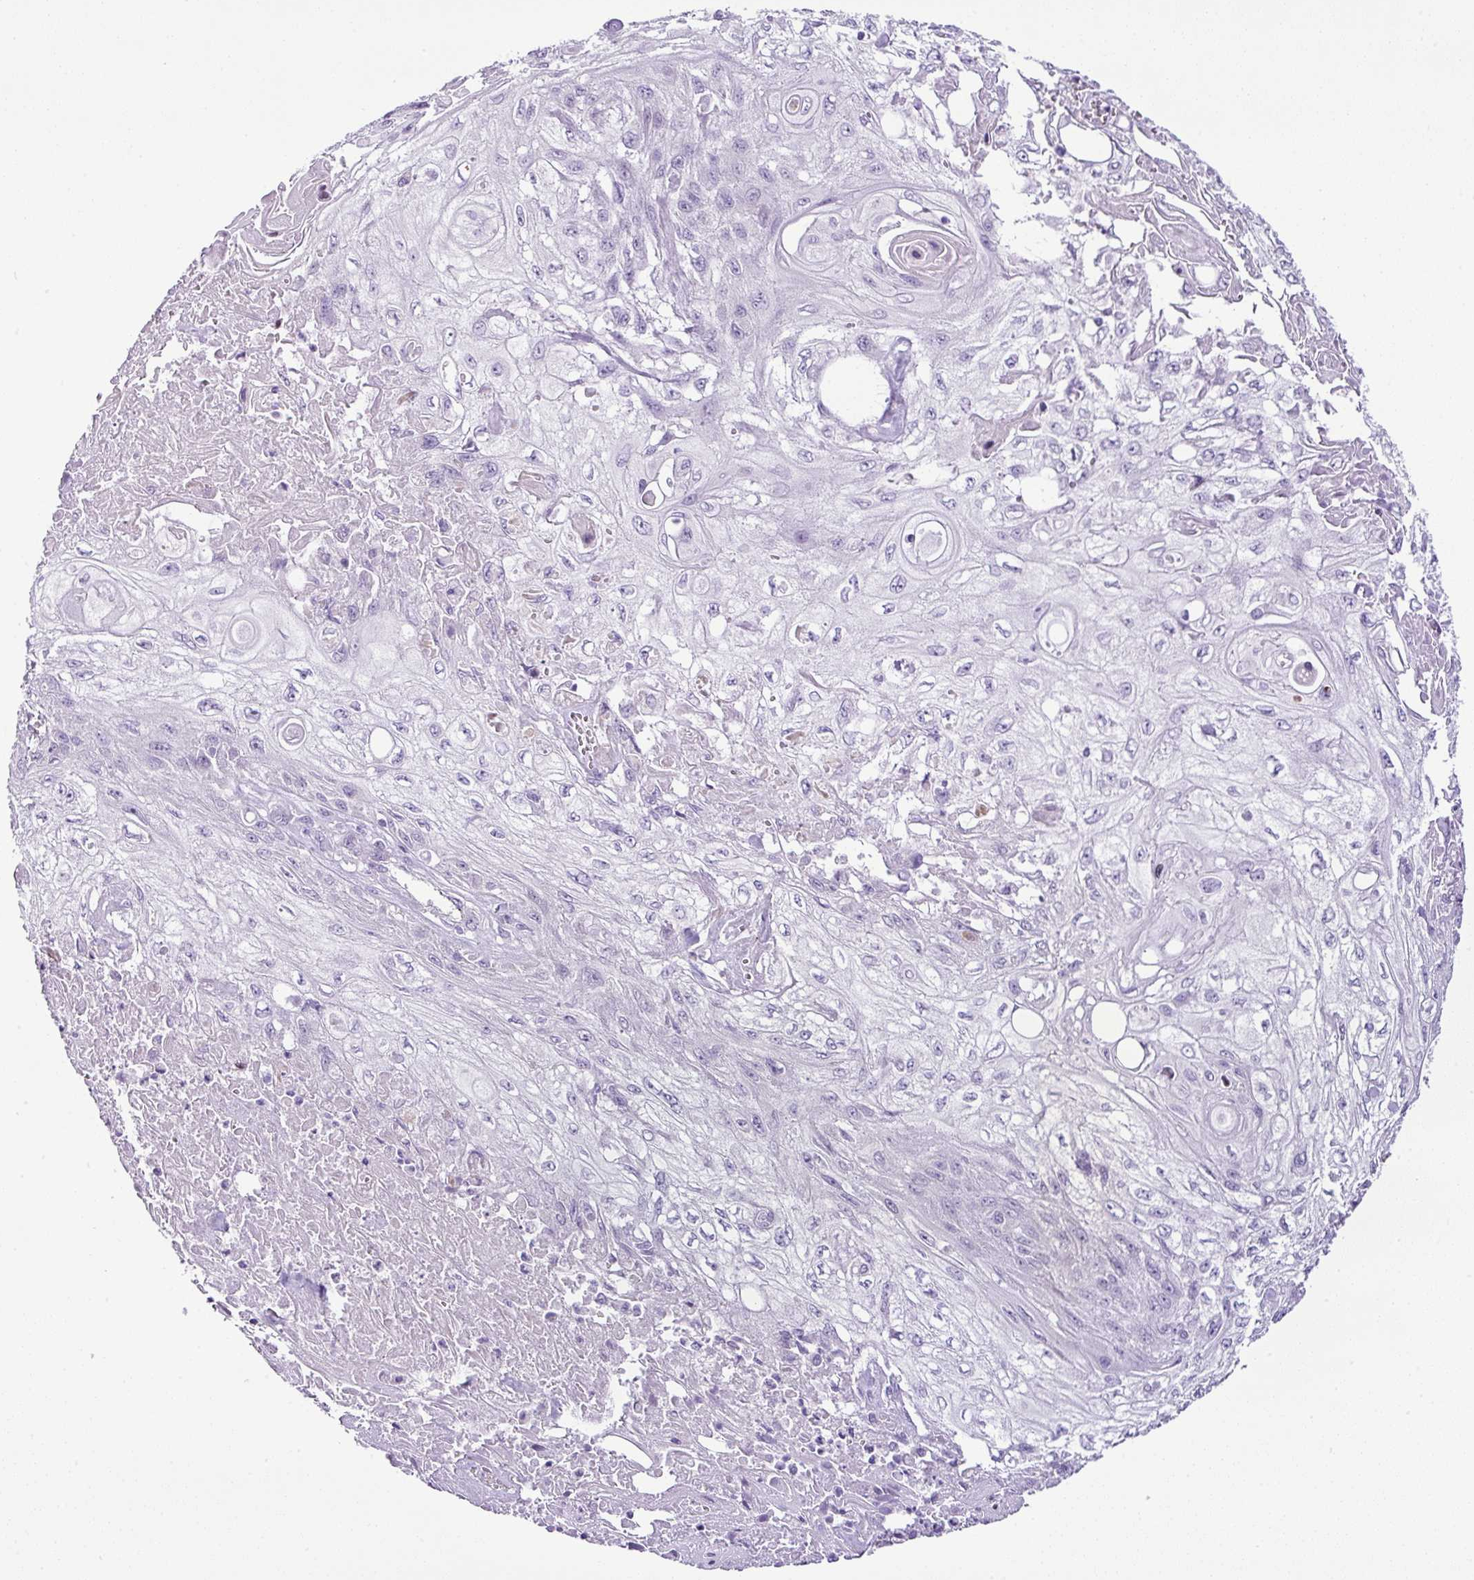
{"staining": {"intensity": "negative", "quantity": "none", "location": "none"}, "tissue": "skin cancer", "cell_type": "Tumor cells", "image_type": "cancer", "snomed": [{"axis": "morphology", "description": "Squamous cell carcinoma, NOS"}, {"axis": "morphology", "description": "Squamous cell carcinoma, metastatic, NOS"}, {"axis": "topography", "description": "Skin"}, {"axis": "topography", "description": "Lymph node"}], "caption": "A photomicrograph of metastatic squamous cell carcinoma (skin) stained for a protein demonstrates no brown staining in tumor cells. (DAB IHC with hematoxylin counter stain).", "gene": "CMTM5", "patient": {"sex": "male", "age": 75}}